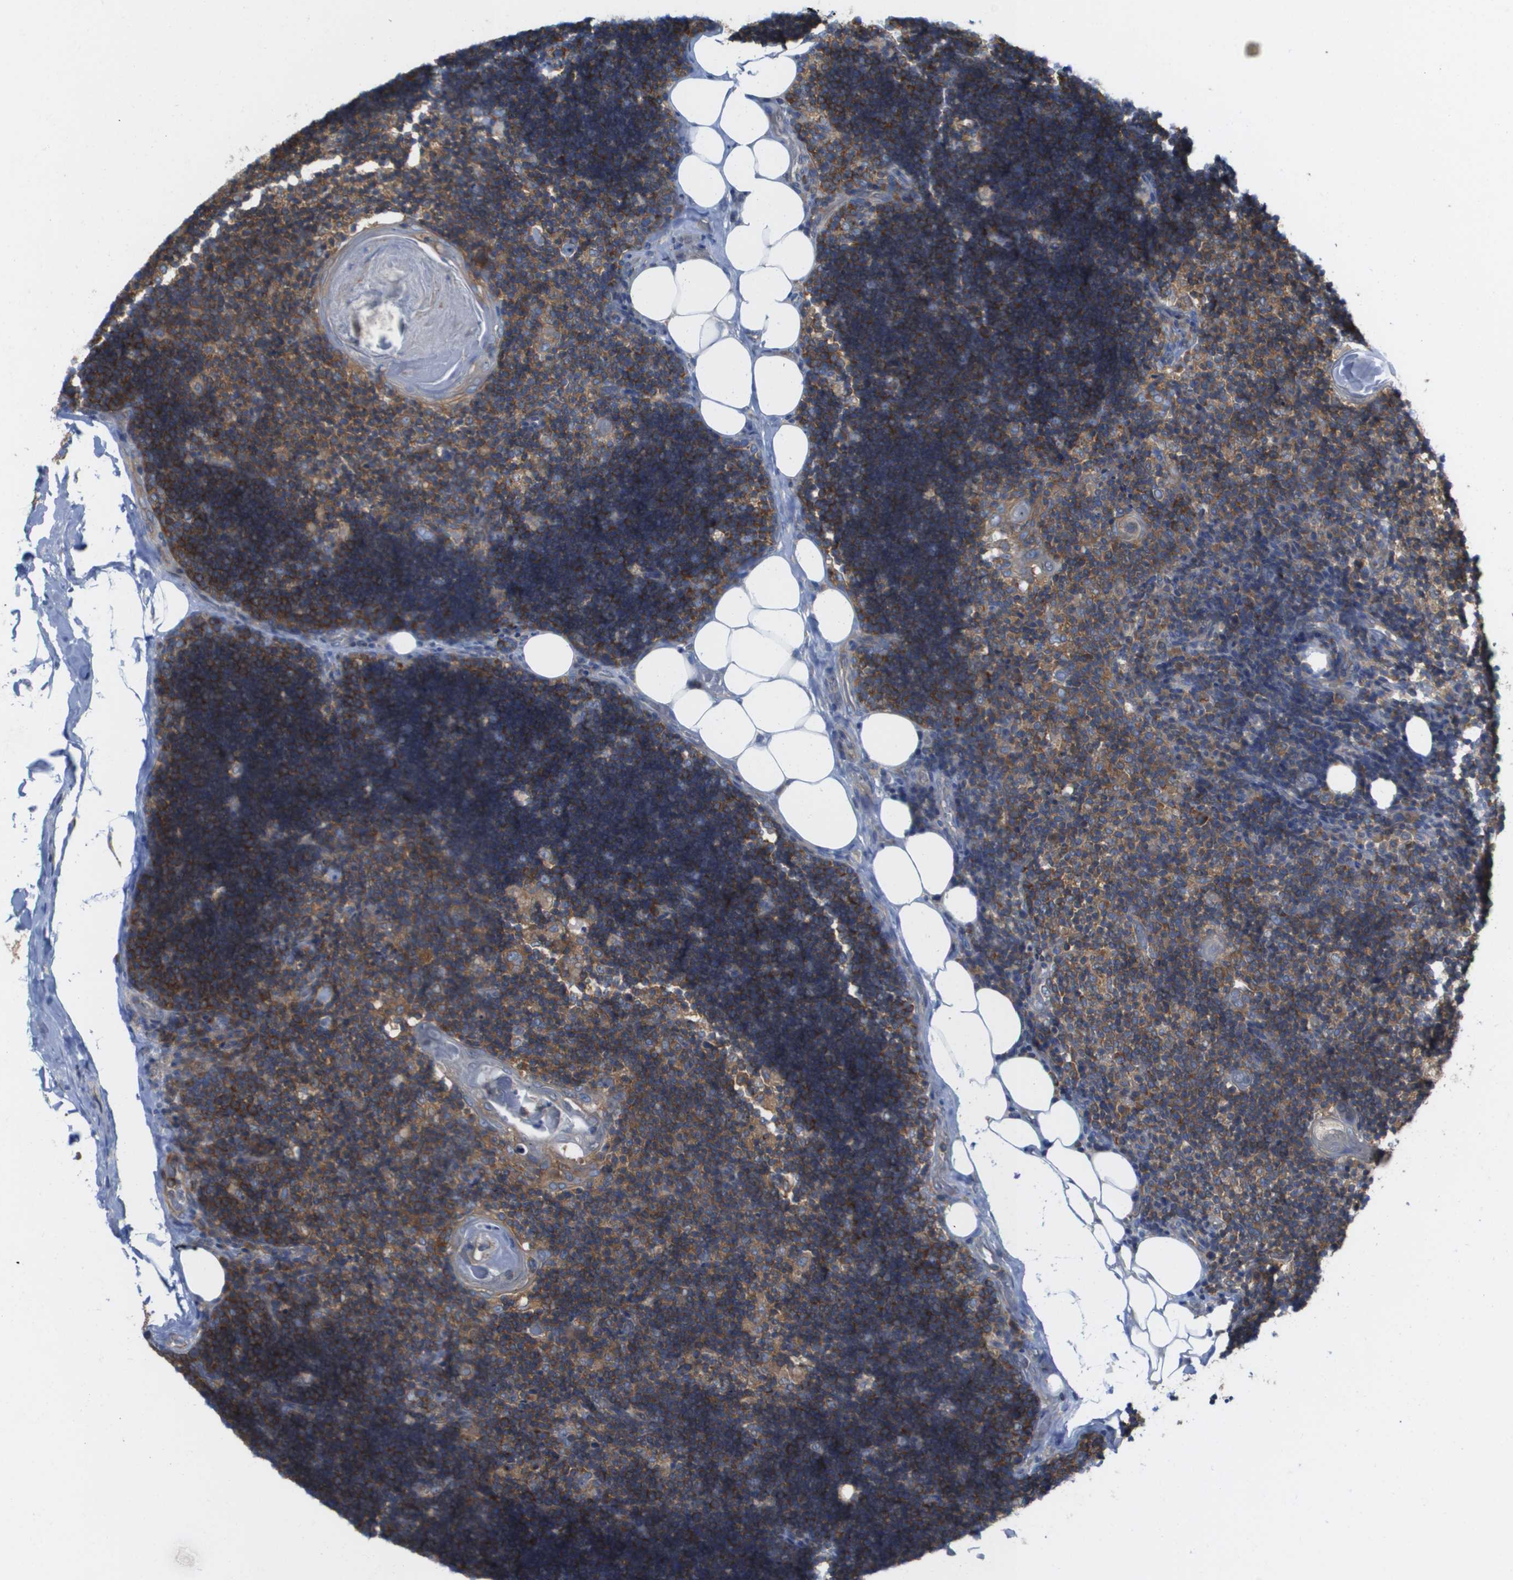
{"staining": {"intensity": "strong", "quantity": "25%-75%", "location": "cytoplasmic/membranous"}, "tissue": "lymph node", "cell_type": "Germinal center cells", "image_type": "normal", "snomed": [{"axis": "morphology", "description": "Normal tissue, NOS"}, {"axis": "topography", "description": "Lymph node"}], "caption": "Immunohistochemical staining of benign lymph node shows strong cytoplasmic/membranous protein expression in about 25%-75% of germinal center cells.", "gene": "EIF4G2", "patient": {"sex": "male", "age": 33}}